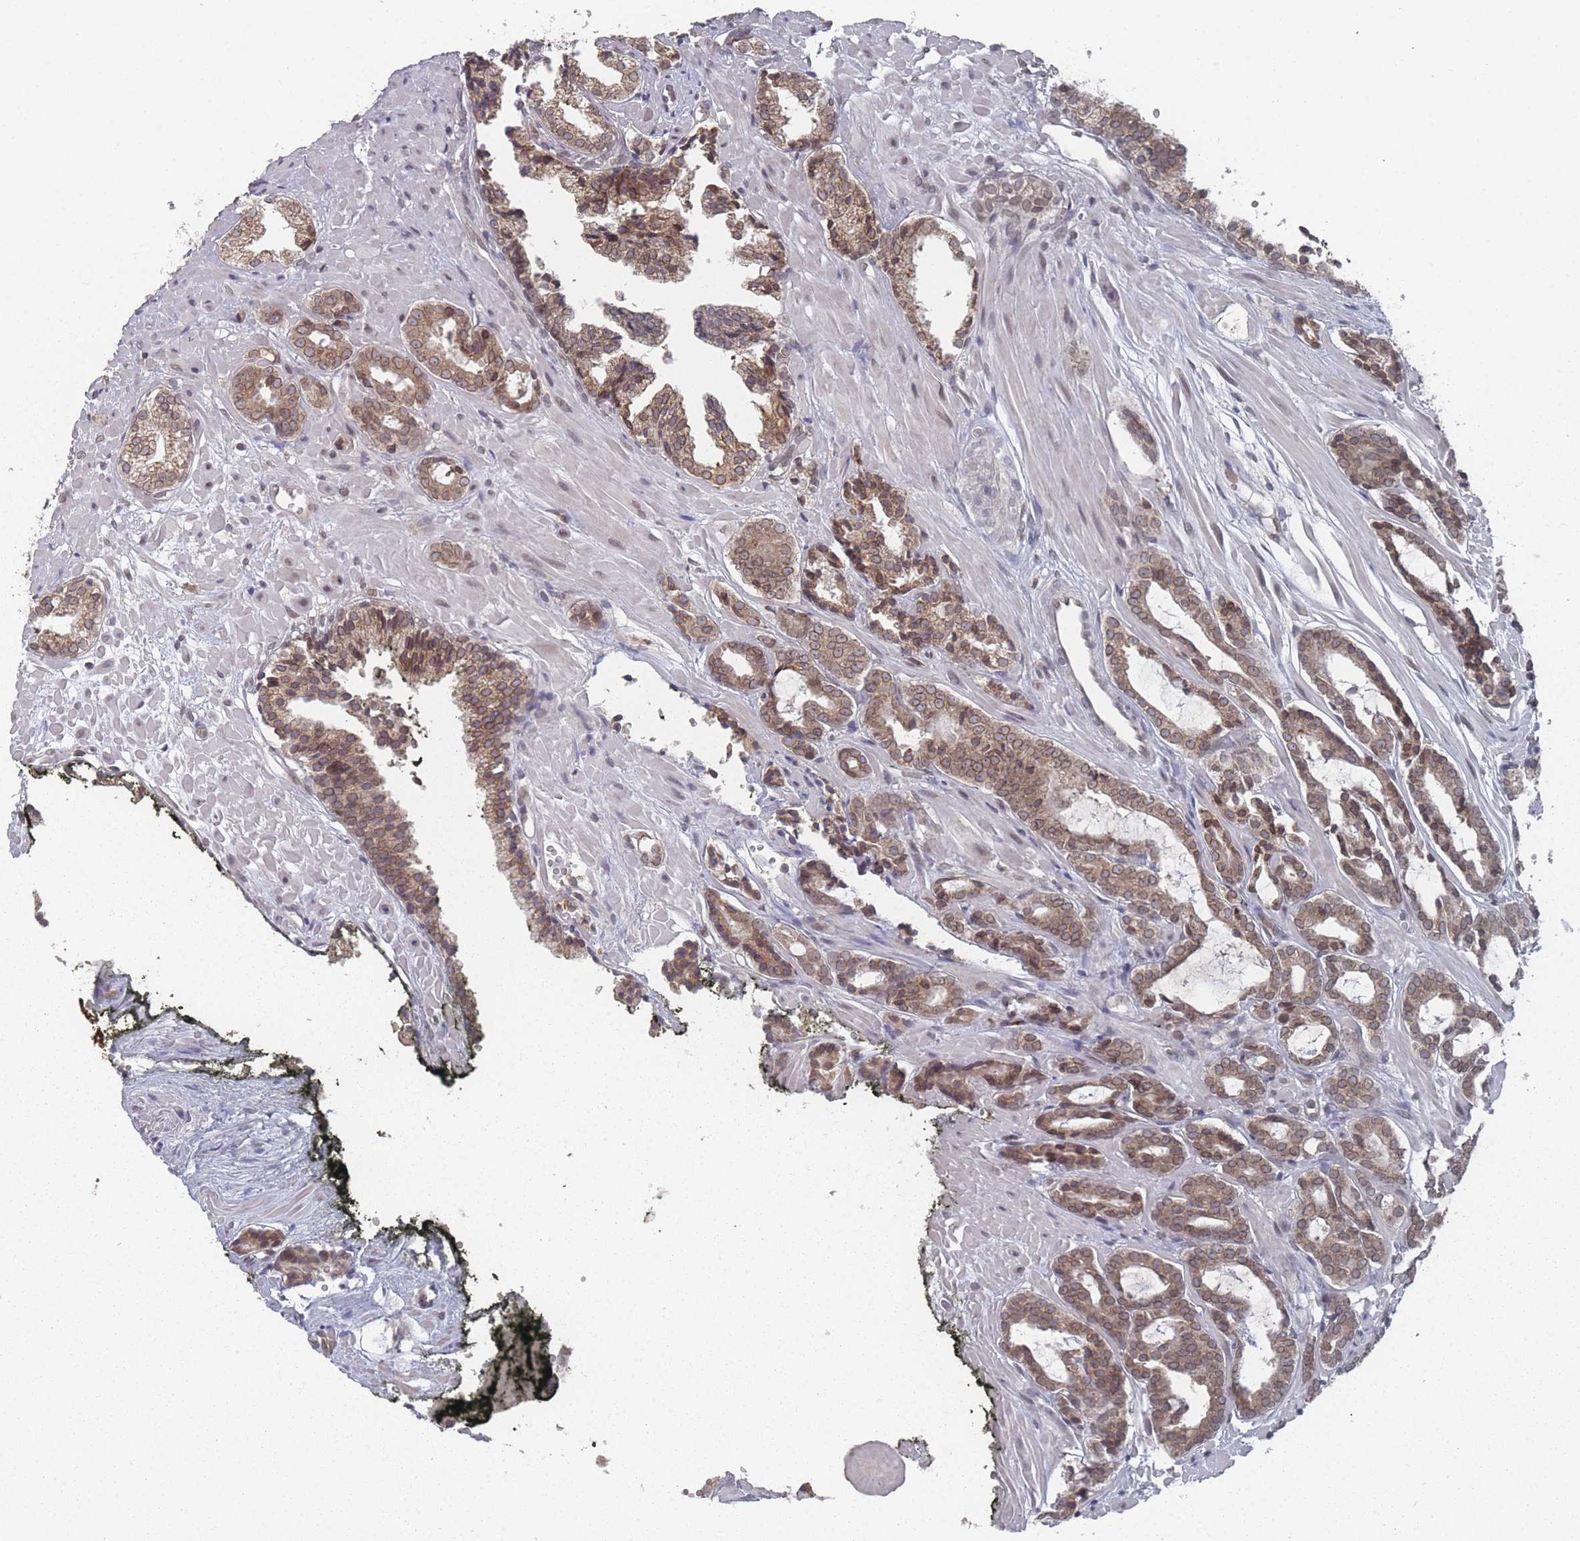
{"staining": {"intensity": "weak", "quantity": ">75%", "location": "cytoplasmic/membranous,nuclear"}, "tissue": "prostate cancer", "cell_type": "Tumor cells", "image_type": "cancer", "snomed": [{"axis": "morphology", "description": "Adenocarcinoma, High grade"}, {"axis": "topography", "description": "Prostate"}], "caption": "Prostate high-grade adenocarcinoma stained with a brown dye displays weak cytoplasmic/membranous and nuclear positive staining in approximately >75% of tumor cells.", "gene": "TBC1D25", "patient": {"sex": "male", "age": 71}}